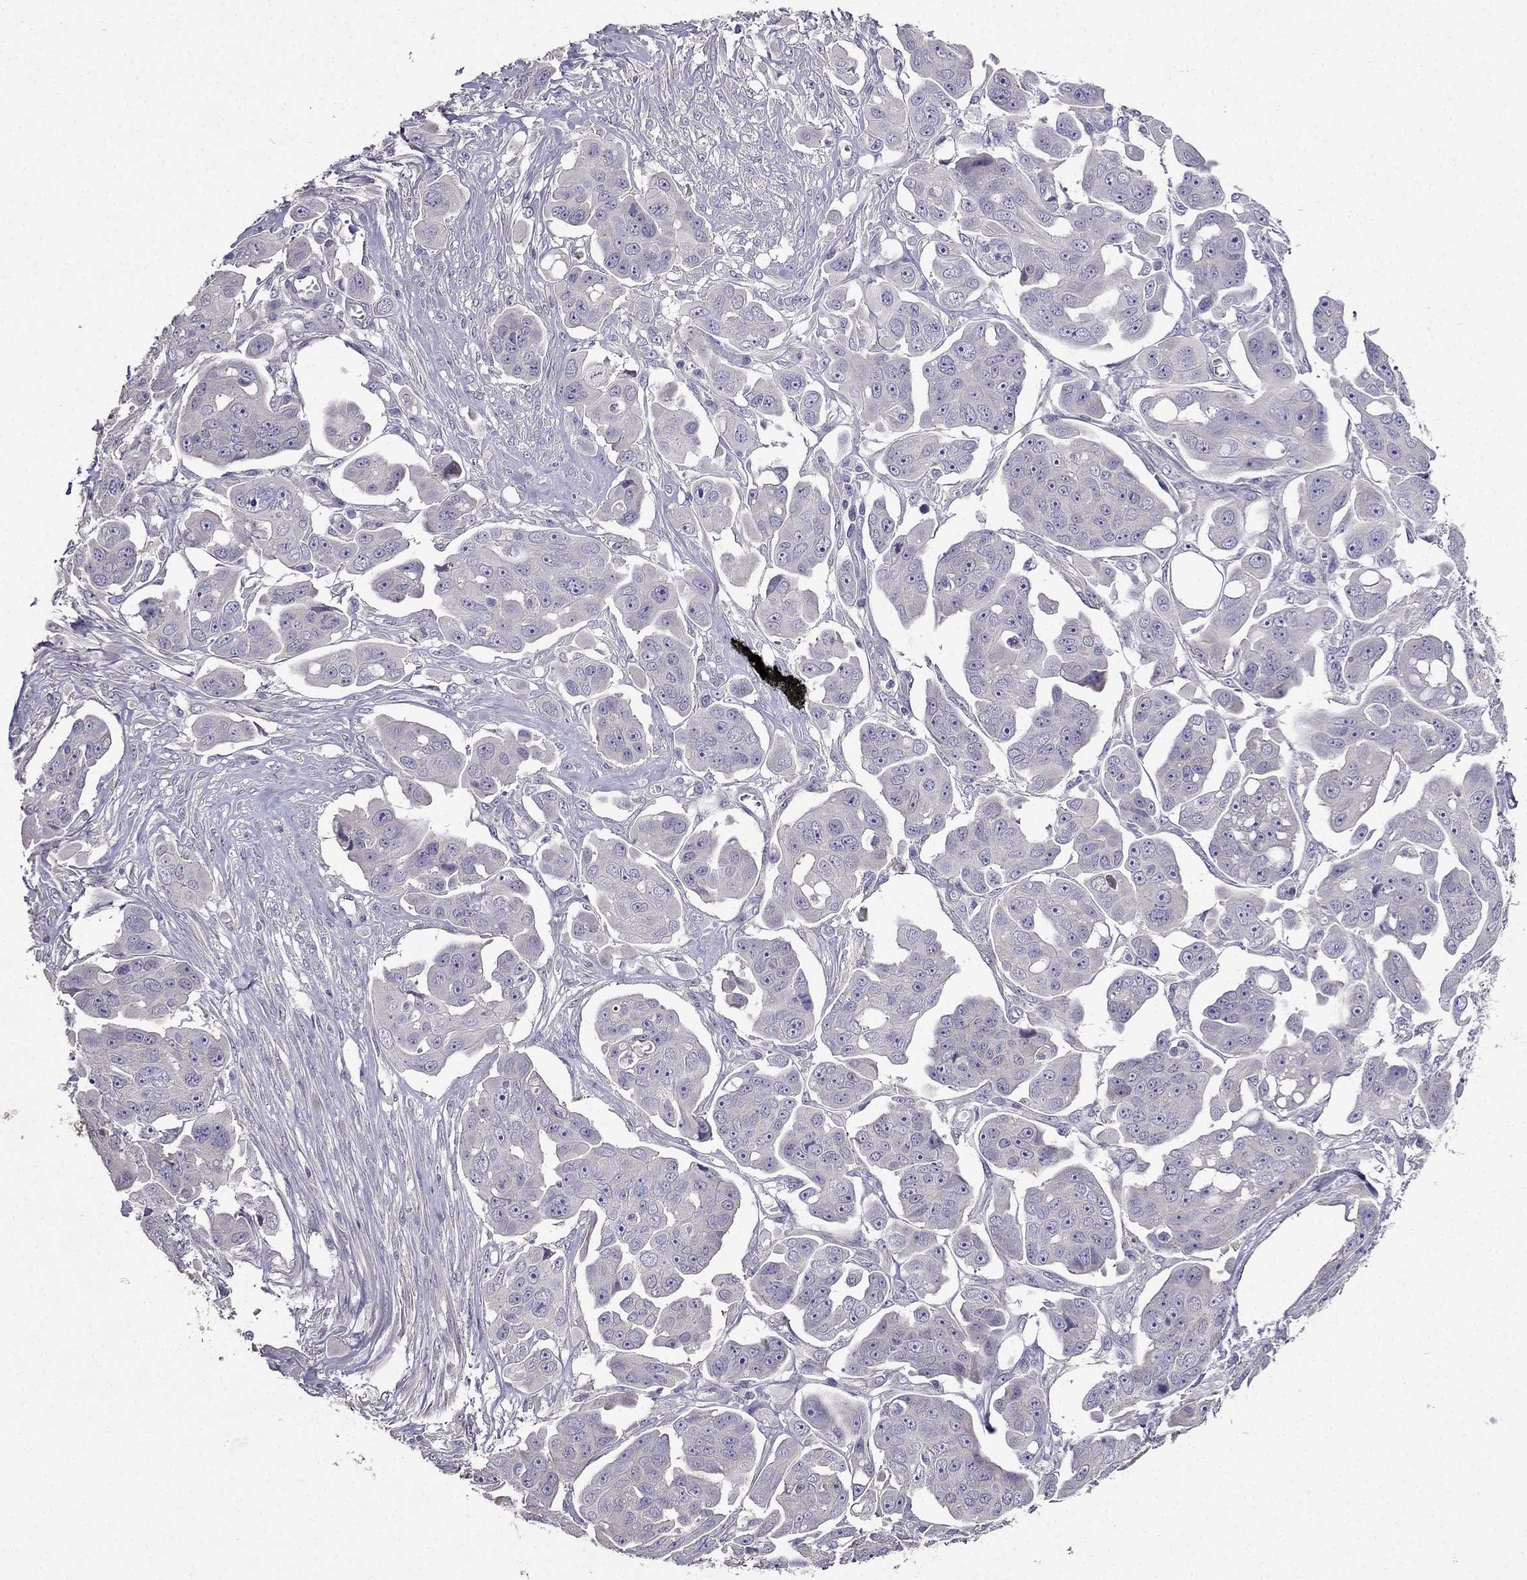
{"staining": {"intensity": "negative", "quantity": "none", "location": "none"}, "tissue": "ovarian cancer", "cell_type": "Tumor cells", "image_type": "cancer", "snomed": [{"axis": "morphology", "description": "Carcinoma, endometroid"}, {"axis": "topography", "description": "Ovary"}], "caption": "The photomicrograph displays no staining of tumor cells in ovarian endometroid carcinoma. The staining is performed using DAB (3,3'-diaminobenzidine) brown chromogen with nuclei counter-stained in using hematoxylin.", "gene": "AS3MT", "patient": {"sex": "female", "age": 70}}